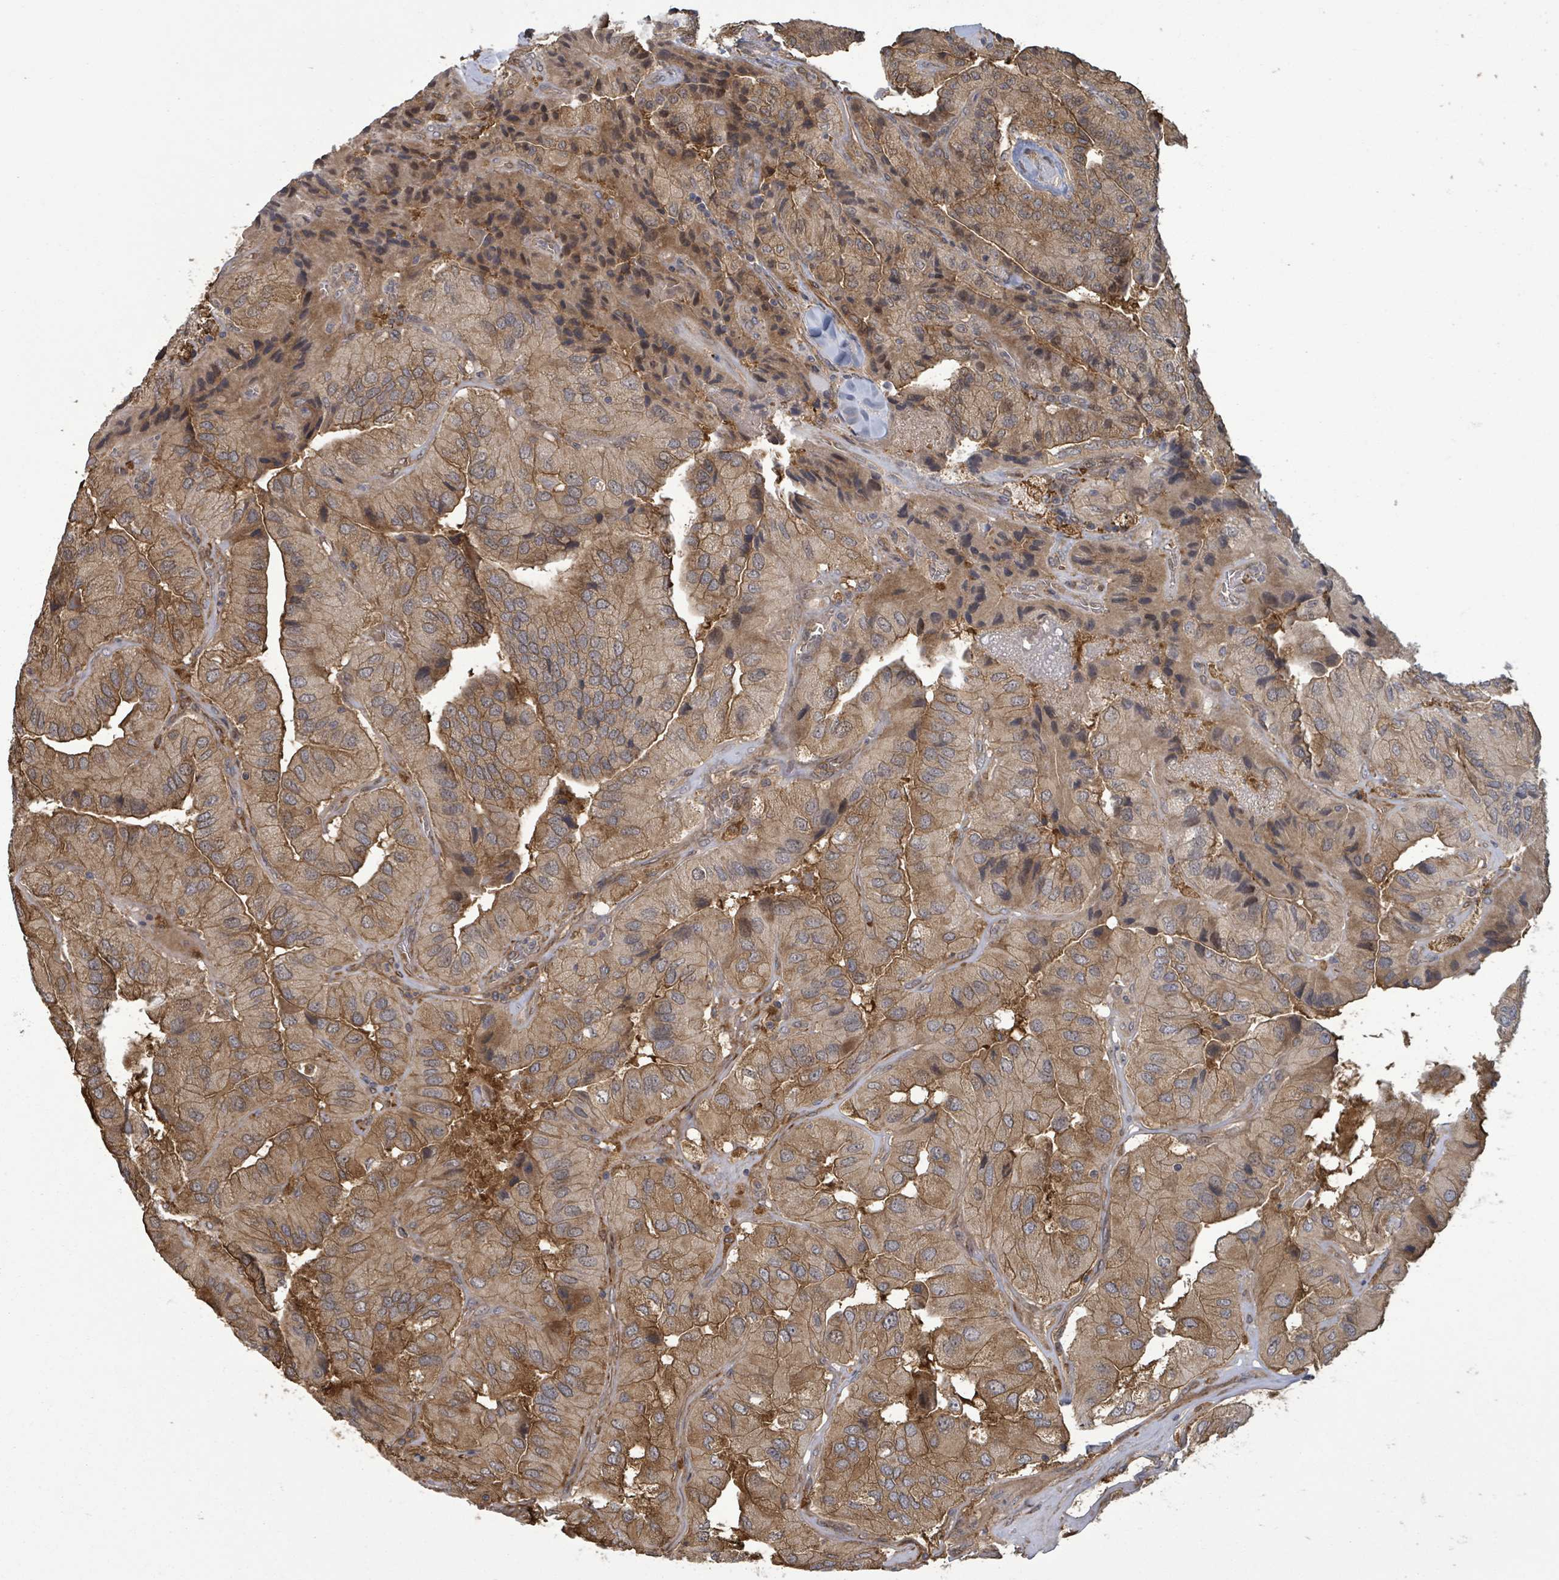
{"staining": {"intensity": "moderate", "quantity": ">75%", "location": "cytoplasmic/membranous,nuclear"}, "tissue": "thyroid cancer", "cell_type": "Tumor cells", "image_type": "cancer", "snomed": [{"axis": "morphology", "description": "Normal tissue, NOS"}, {"axis": "morphology", "description": "Papillary adenocarcinoma, NOS"}, {"axis": "topography", "description": "Thyroid gland"}], "caption": "Immunohistochemistry (IHC) (DAB) staining of papillary adenocarcinoma (thyroid) shows moderate cytoplasmic/membranous and nuclear protein positivity in about >75% of tumor cells.", "gene": "MAP3K6", "patient": {"sex": "female", "age": 59}}